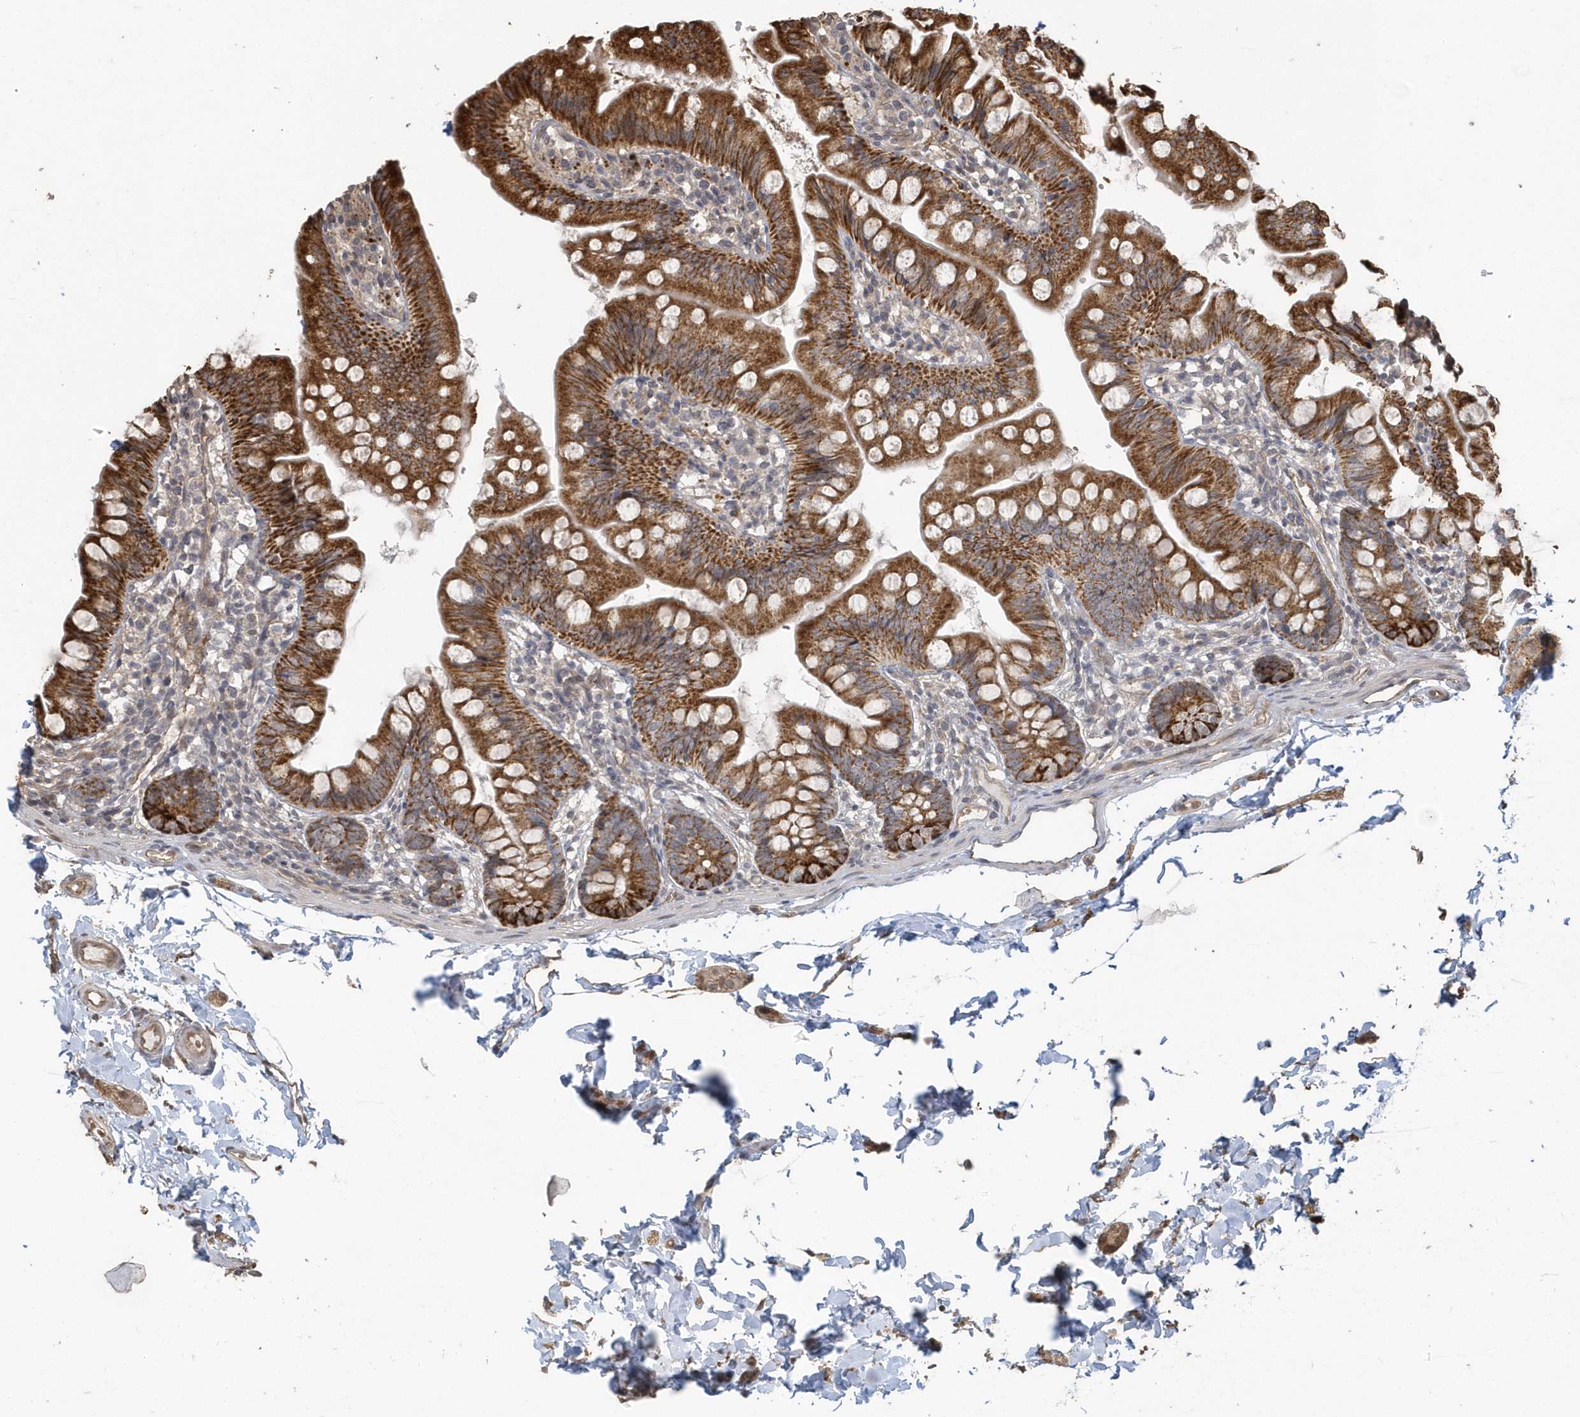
{"staining": {"intensity": "strong", "quantity": ">75%", "location": "cytoplasmic/membranous"}, "tissue": "small intestine", "cell_type": "Glandular cells", "image_type": "normal", "snomed": [{"axis": "morphology", "description": "Normal tissue, NOS"}, {"axis": "topography", "description": "Small intestine"}], "caption": "A micrograph of human small intestine stained for a protein demonstrates strong cytoplasmic/membranous brown staining in glandular cells. (IHC, brightfield microscopy, high magnification).", "gene": "HERPUD1", "patient": {"sex": "male", "age": 7}}